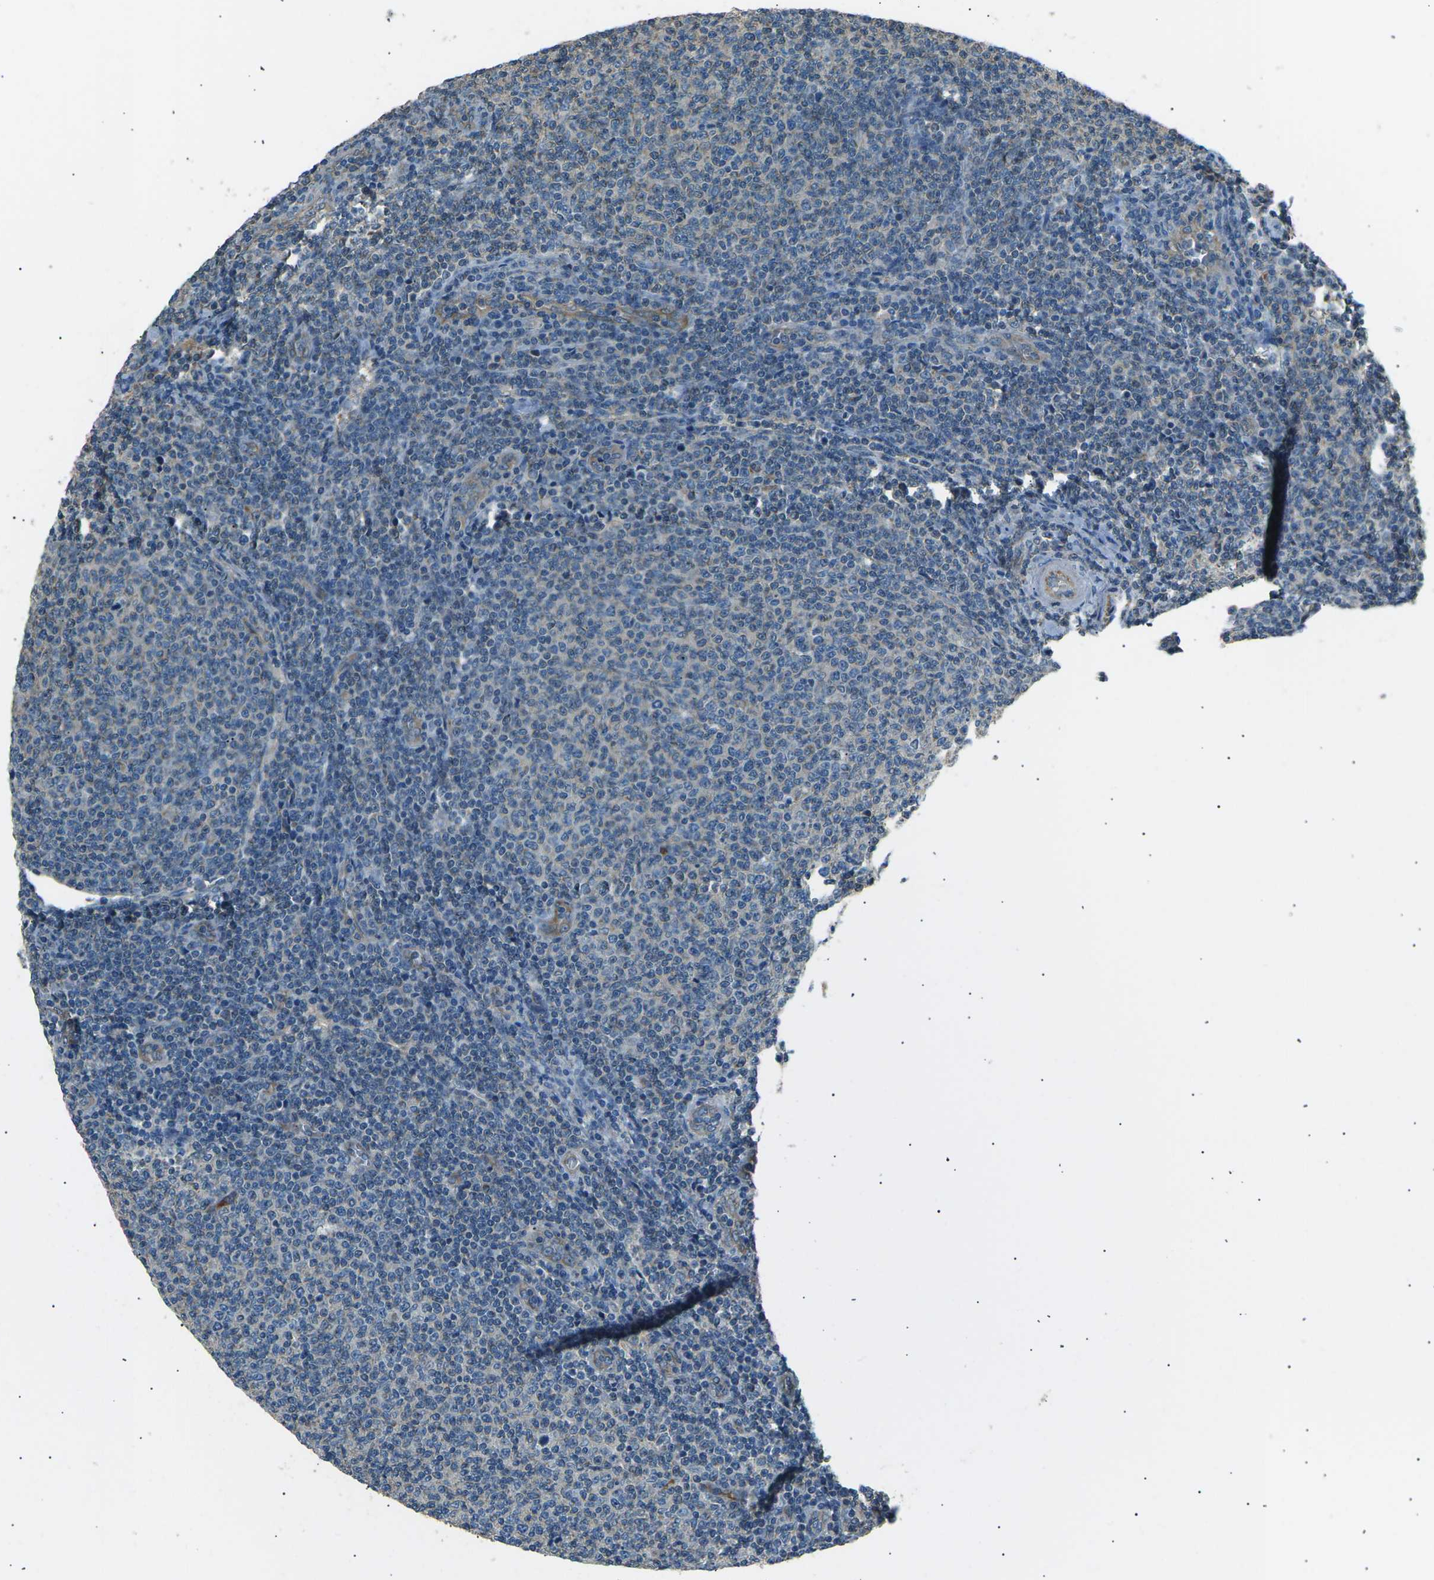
{"staining": {"intensity": "negative", "quantity": "none", "location": "none"}, "tissue": "lymphoma", "cell_type": "Tumor cells", "image_type": "cancer", "snomed": [{"axis": "morphology", "description": "Malignant lymphoma, non-Hodgkin's type, Low grade"}, {"axis": "topography", "description": "Lymph node"}], "caption": "The histopathology image demonstrates no staining of tumor cells in lymphoma. (DAB (3,3'-diaminobenzidine) IHC, high magnification).", "gene": "SLK", "patient": {"sex": "male", "age": 66}}